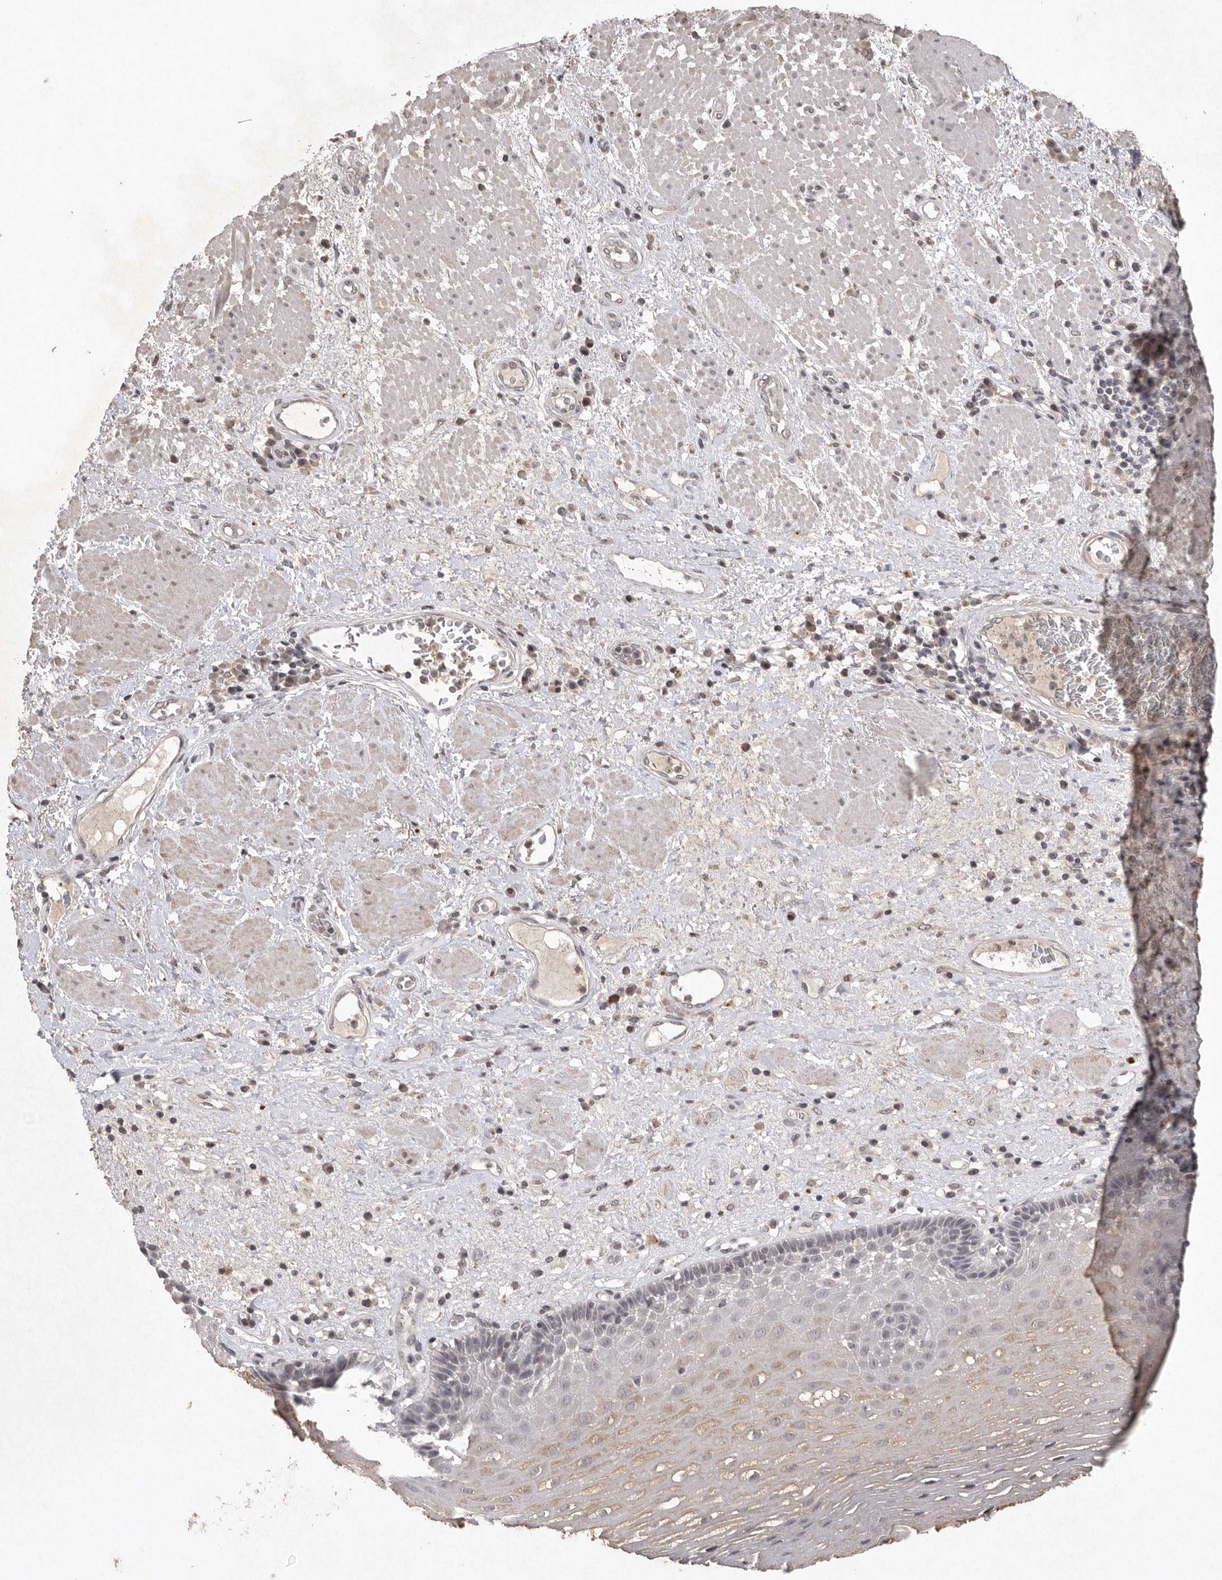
{"staining": {"intensity": "weak", "quantity": ">75%", "location": "cytoplasmic/membranous"}, "tissue": "esophagus", "cell_type": "Squamous epithelial cells", "image_type": "normal", "snomed": [{"axis": "morphology", "description": "Normal tissue, NOS"}, {"axis": "morphology", "description": "Adenocarcinoma, NOS"}, {"axis": "topography", "description": "Esophagus"}], "caption": "Human esophagus stained with a brown dye shows weak cytoplasmic/membranous positive staining in approximately >75% of squamous epithelial cells.", "gene": "APLNR", "patient": {"sex": "male", "age": 62}}